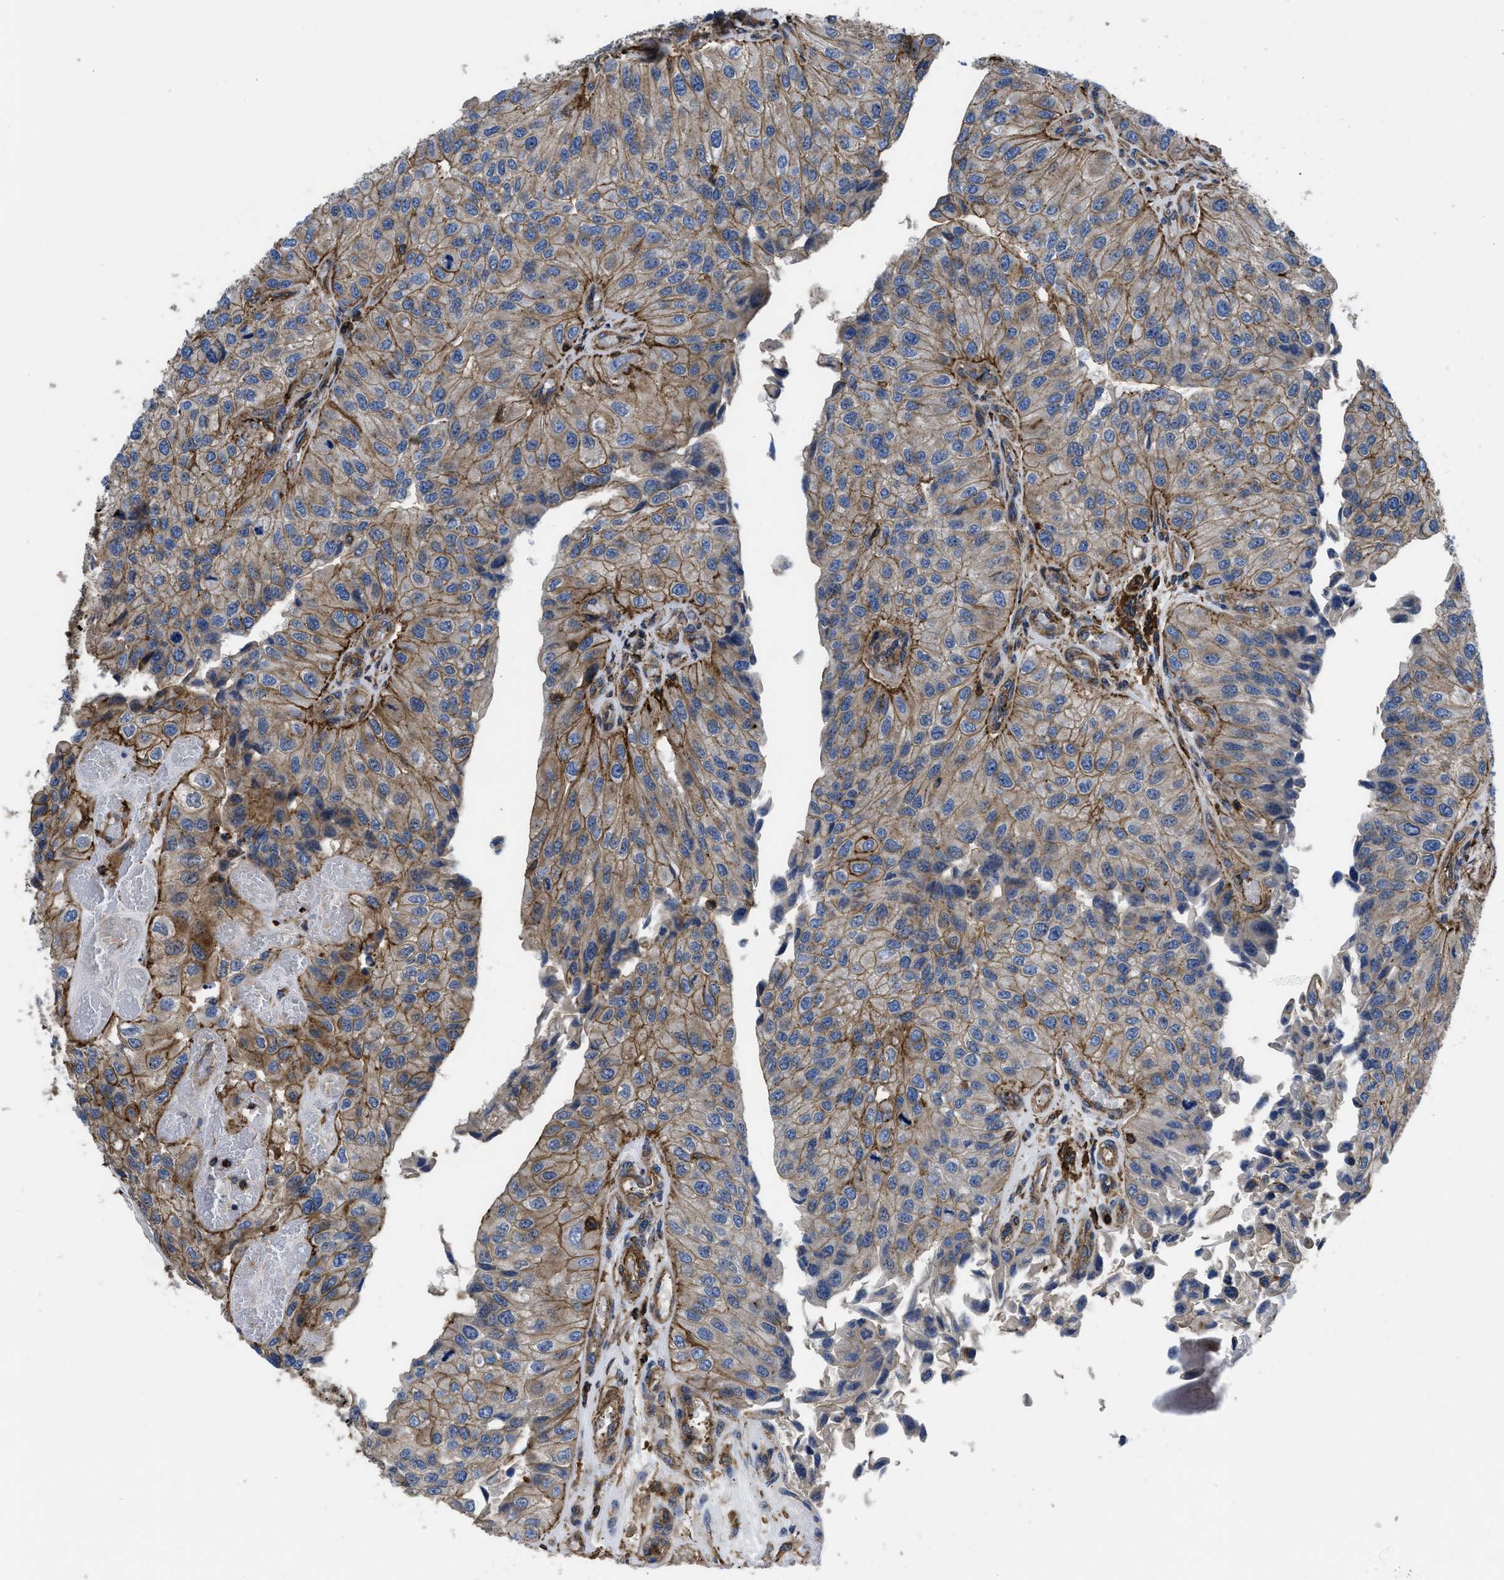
{"staining": {"intensity": "moderate", "quantity": ">75%", "location": "cytoplasmic/membranous"}, "tissue": "urothelial cancer", "cell_type": "Tumor cells", "image_type": "cancer", "snomed": [{"axis": "morphology", "description": "Urothelial carcinoma, High grade"}, {"axis": "topography", "description": "Kidney"}, {"axis": "topography", "description": "Urinary bladder"}], "caption": "Immunohistochemical staining of urothelial carcinoma (high-grade) demonstrates medium levels of moderate cytoplasmic/membranous protein expression in approximately >75% of tumor cells.", "gene": "SCUBE2", "patient": {"sex": "male", "age": 77}}